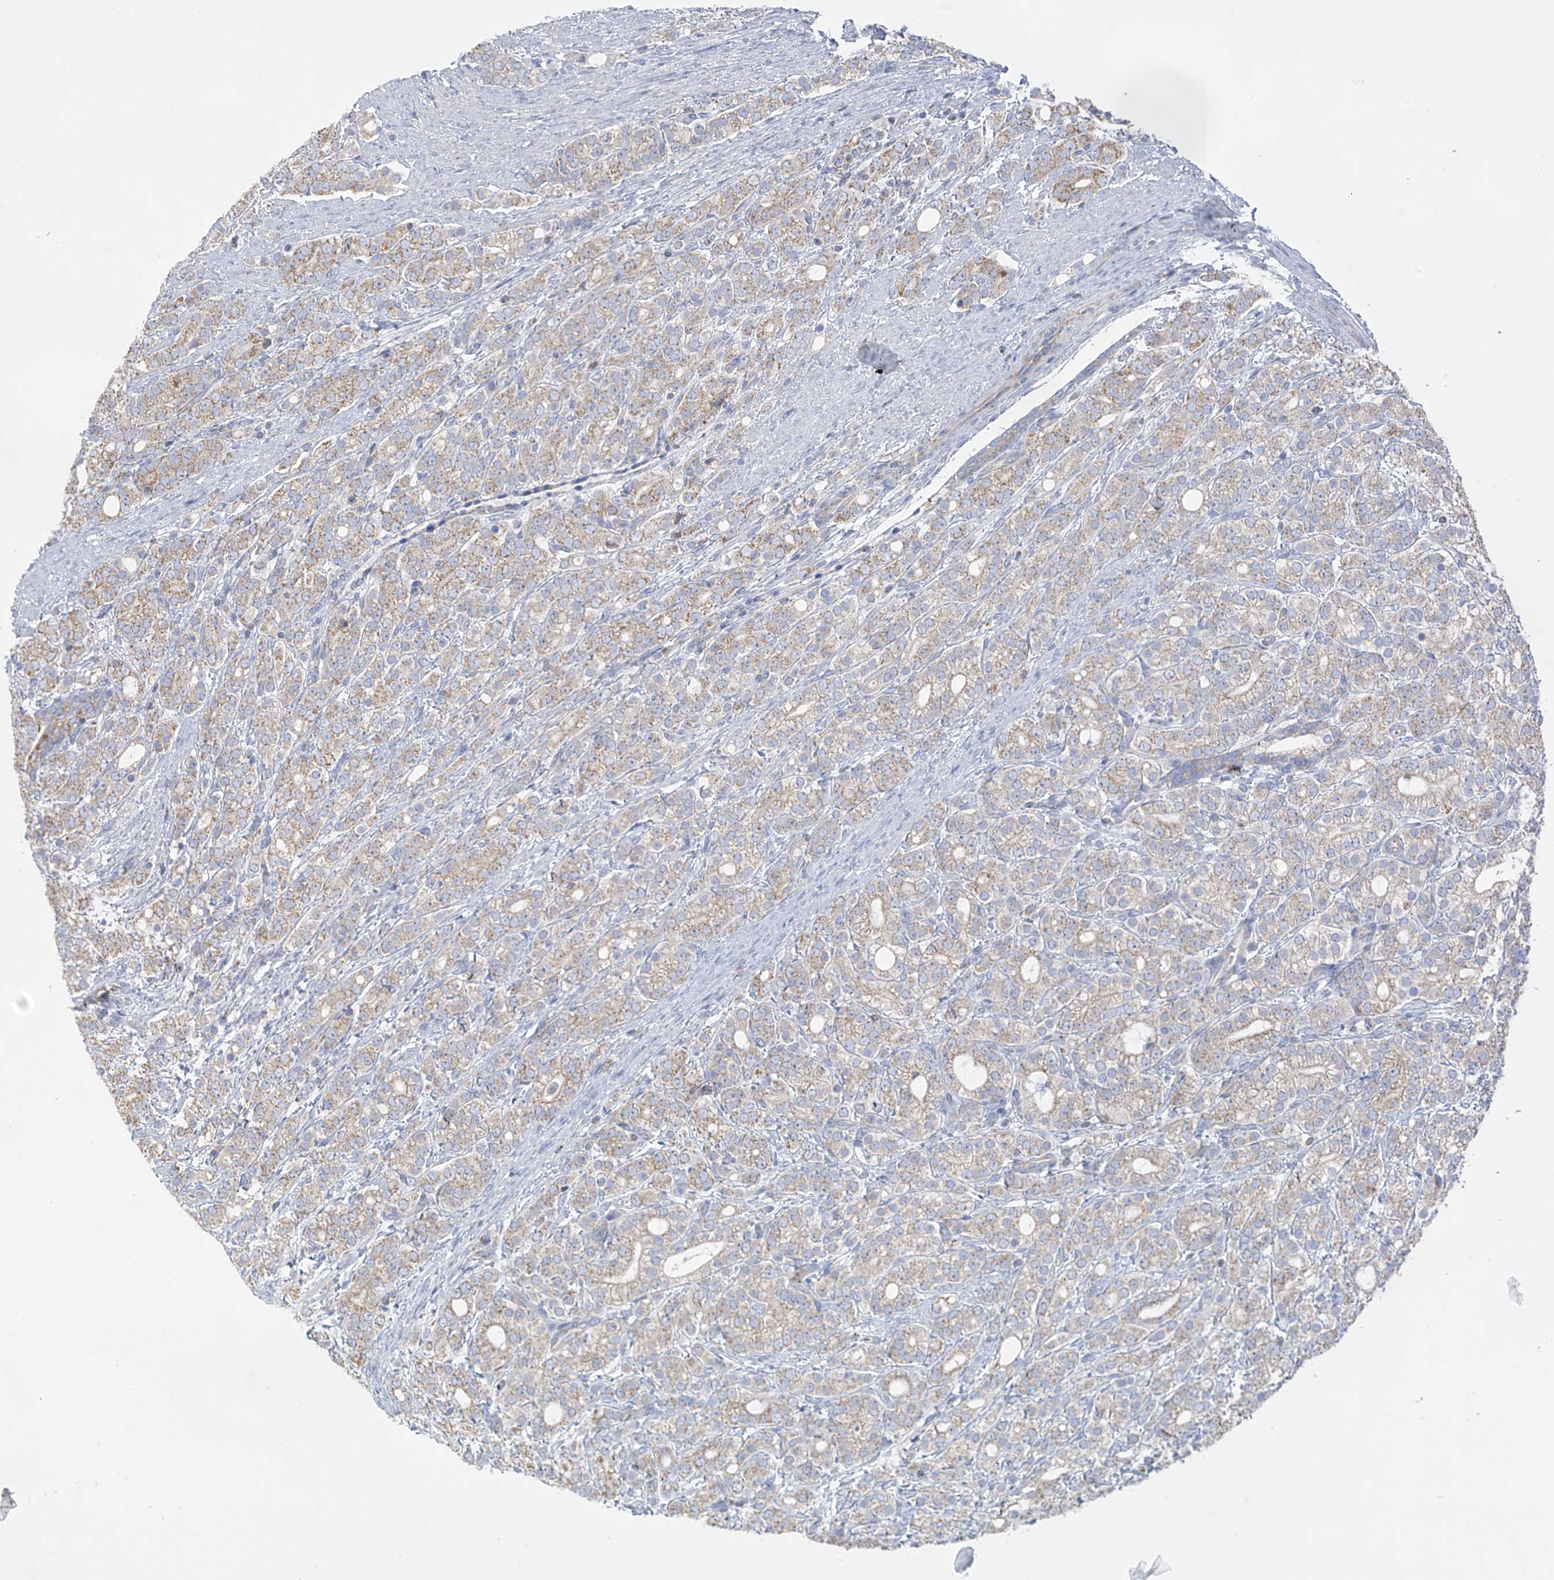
{"staining": {"intensity": "moderate", "quantity": "<25%", "location": "cytoplasmic/membranous"}, "tissue": "prostate cancer", "cell_type": "Tumor cells", "image_type": "cancer", "snomed": [{"axis": "morphology", "description": "Adenocarcinoma, High grade"}, {"axis": "topography", "description": "Prostate"}], "caption": "A brown stain labels moderate cytoplasmic/membranous staining of a protein in human prostate cancer (adenocarcinoma (high-grade)) tumor cells. The staining is performed using DAB (3,3'-diaminobenzidine) brown chromogen to label protein expression. The nuclei are counter-stained blue using hematoxylin.", "gene": "PNPT1", "patient": {"sex": "male", "age": 57}}